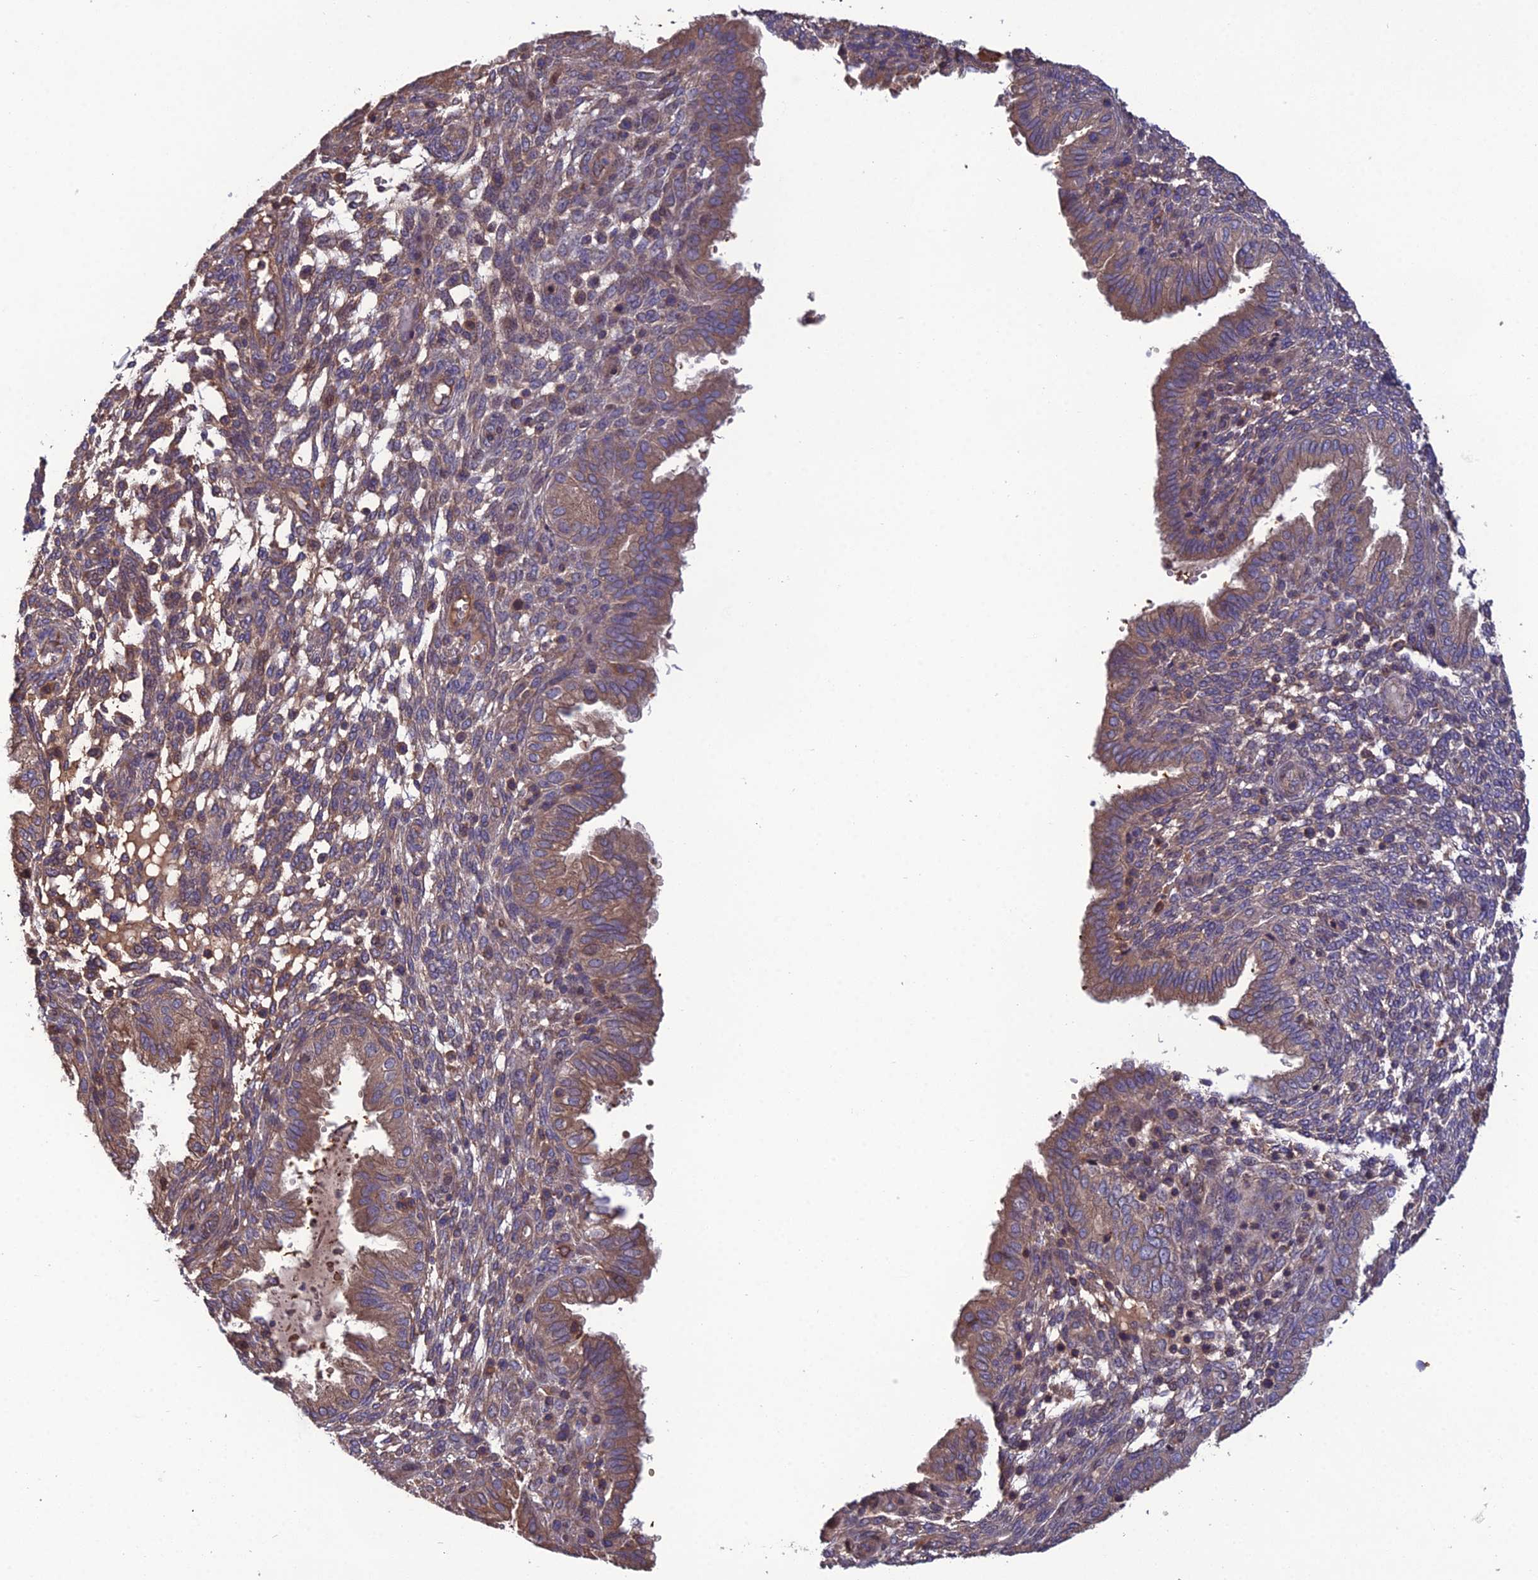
{"staining": {"intensity": "moderate", "quantity": "<25%", "location": "cytoplasmic/membranous"}, "tissue": "endometrium", "cell_type": "Cells in endometrial stroma", "image_type": "normal", "snomed": [{"axis": "morphology", "description": "Normal tissue, NOS"}, {"axis": "topography", "description": "Endometrium"}], "caption": "The histopathology image reveals a brown stain indicating the presence of a protein in the cytoplasmic/membranous of cells in endometrial stroma in endometrium.", "gene": "GALR2", "patient": {"sex": "female", "age": 33}}